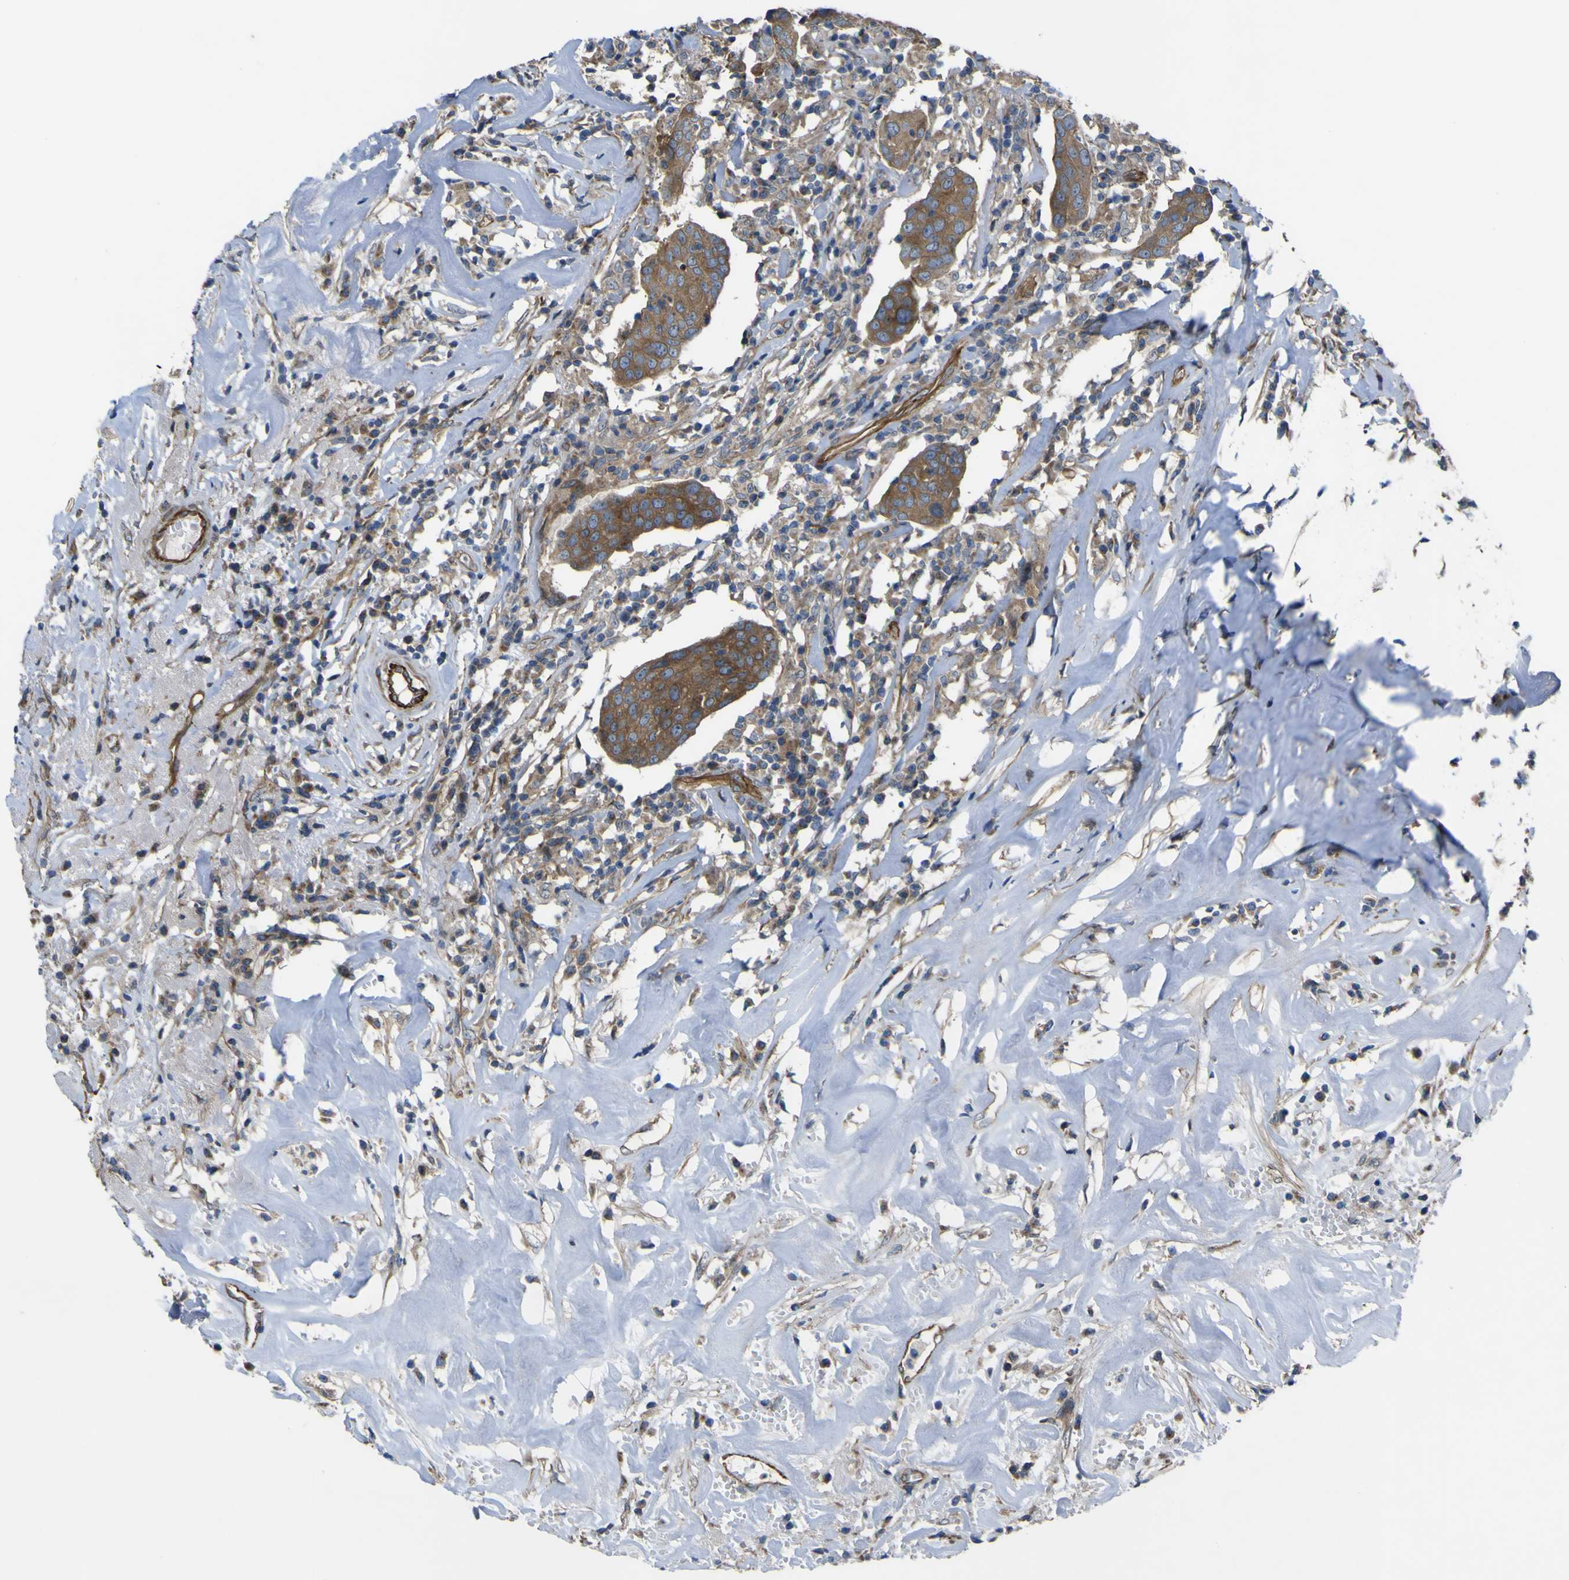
{"staining": {"intensity": "moderate", "quantity": ">75%", "location": "cytoplasmic/membranous"}, "tissue": "head and neck cancer", "cell_type": "Tumor cells", "image_type": "cancer", "snomed": [{"axis": "morphology", "description": "Adenocarcinoma, NOS"}, {"axis": "topography", "description": "Salivary gland"}, {"axis": "topography", "description": "Head-Neck"}], "caption": "Immunohistochemical staining of human head and neck cancer (adenocarcinoma) shows moderate cytoplasmic/membranous protein positivity in about >75% of tumor cells.", "gene": "FBXO30", "patient": {"sex": "female", "age": 65}}